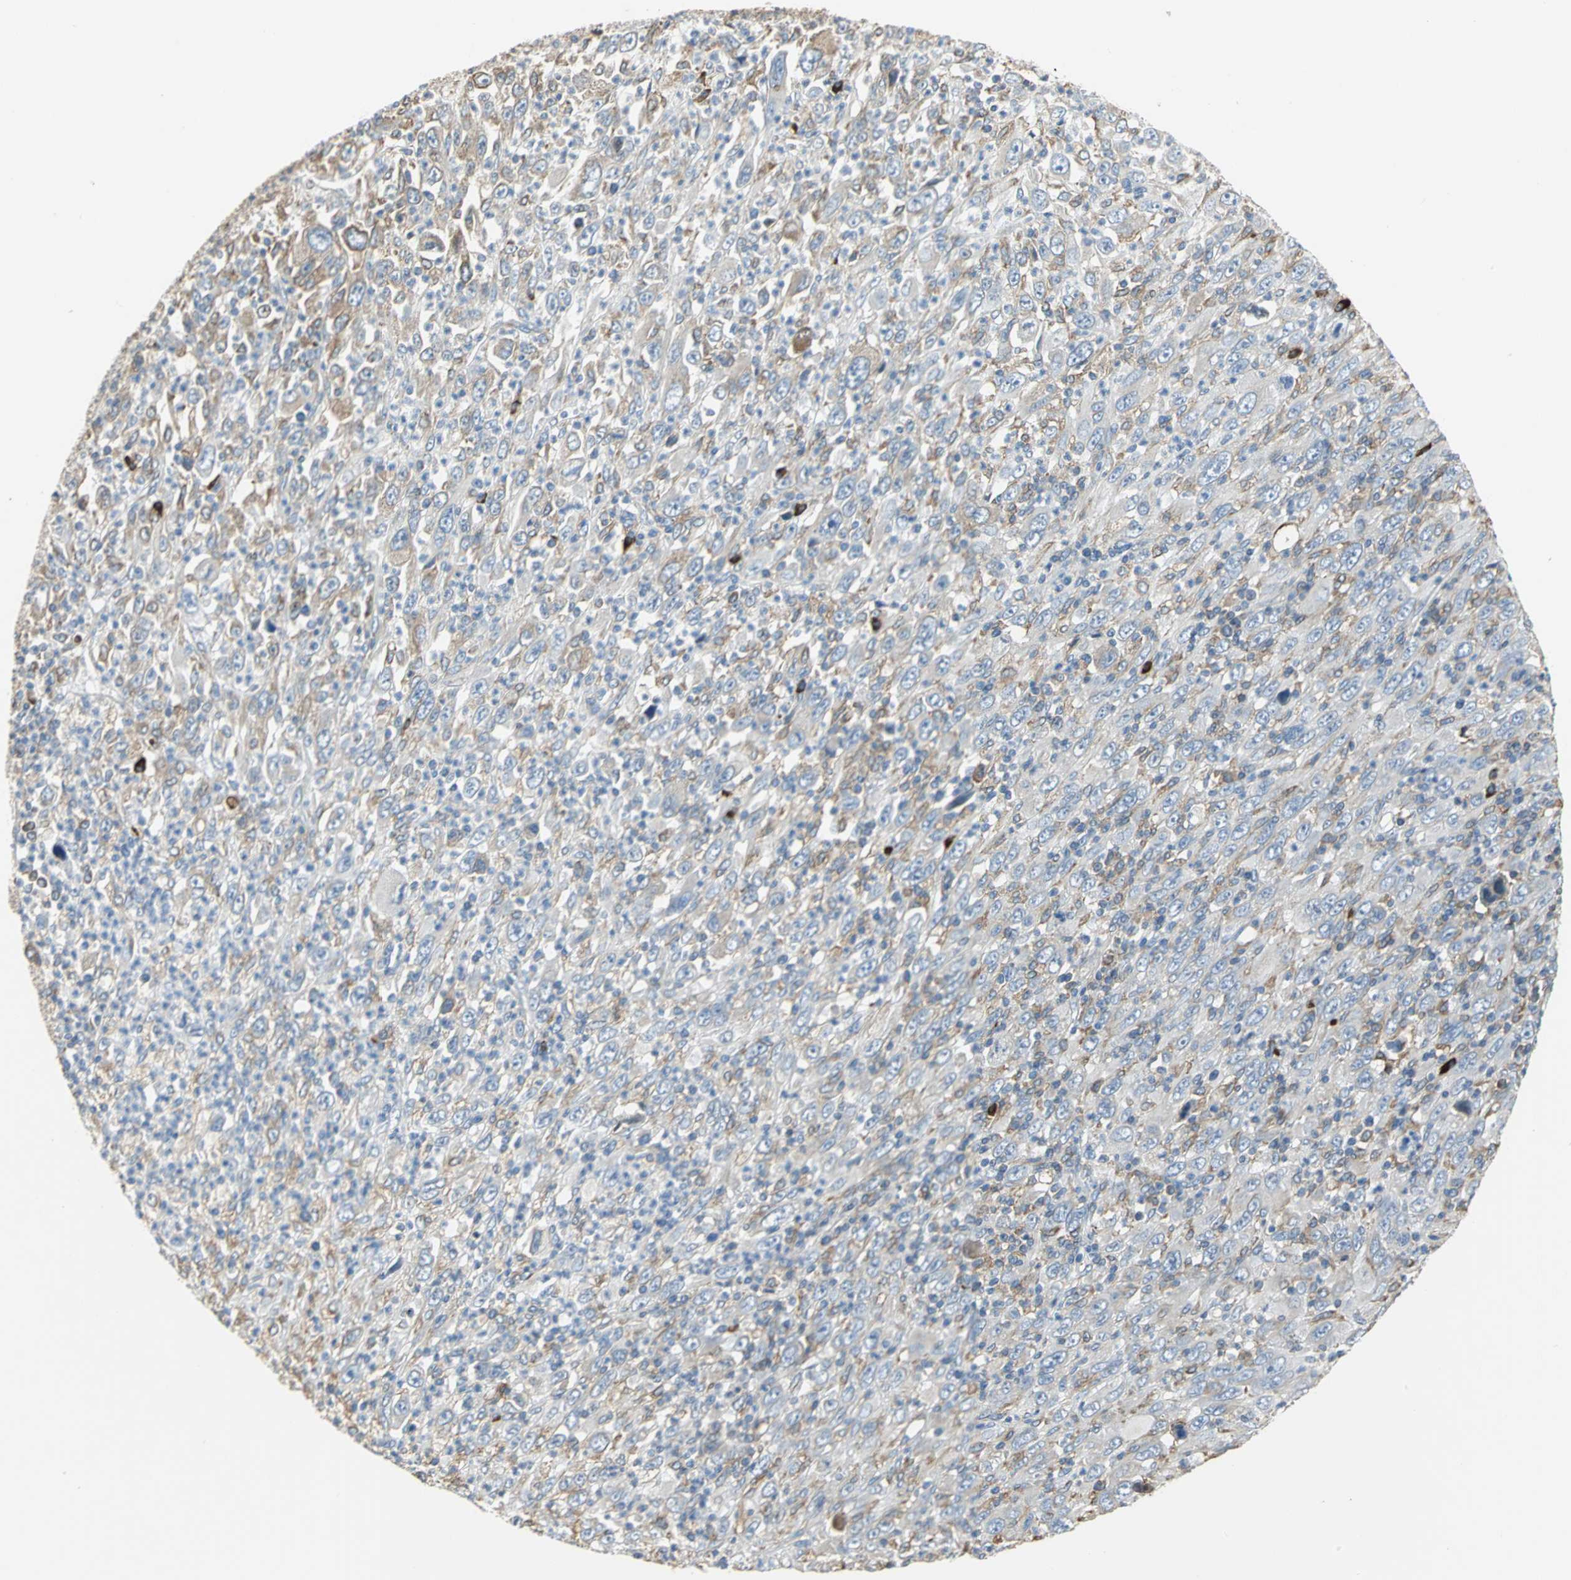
{"staining": {"intensity": "weak", "quantity": ">75%", "location": "cytoplasmic/membranous"}, "tissue": "melanoma", "cell_type": "Tumor cells", "image_type": "cancer", "snomed": [{"axis": "morphology", "description": "Malignant melanoma, Metastatic site"}, {"axis": "topography", "description": "Skin"}], "caption": "Immunohistochemistry (IHC) (DAB (3,3'-diaminobenzidine)) staining of melanoma shows weak cytoplasmic/membranous protein staining in approximately >75% of tumor cells.", "gene": "SDF2L1", "patient": {"sex": "female", "age": 56}}